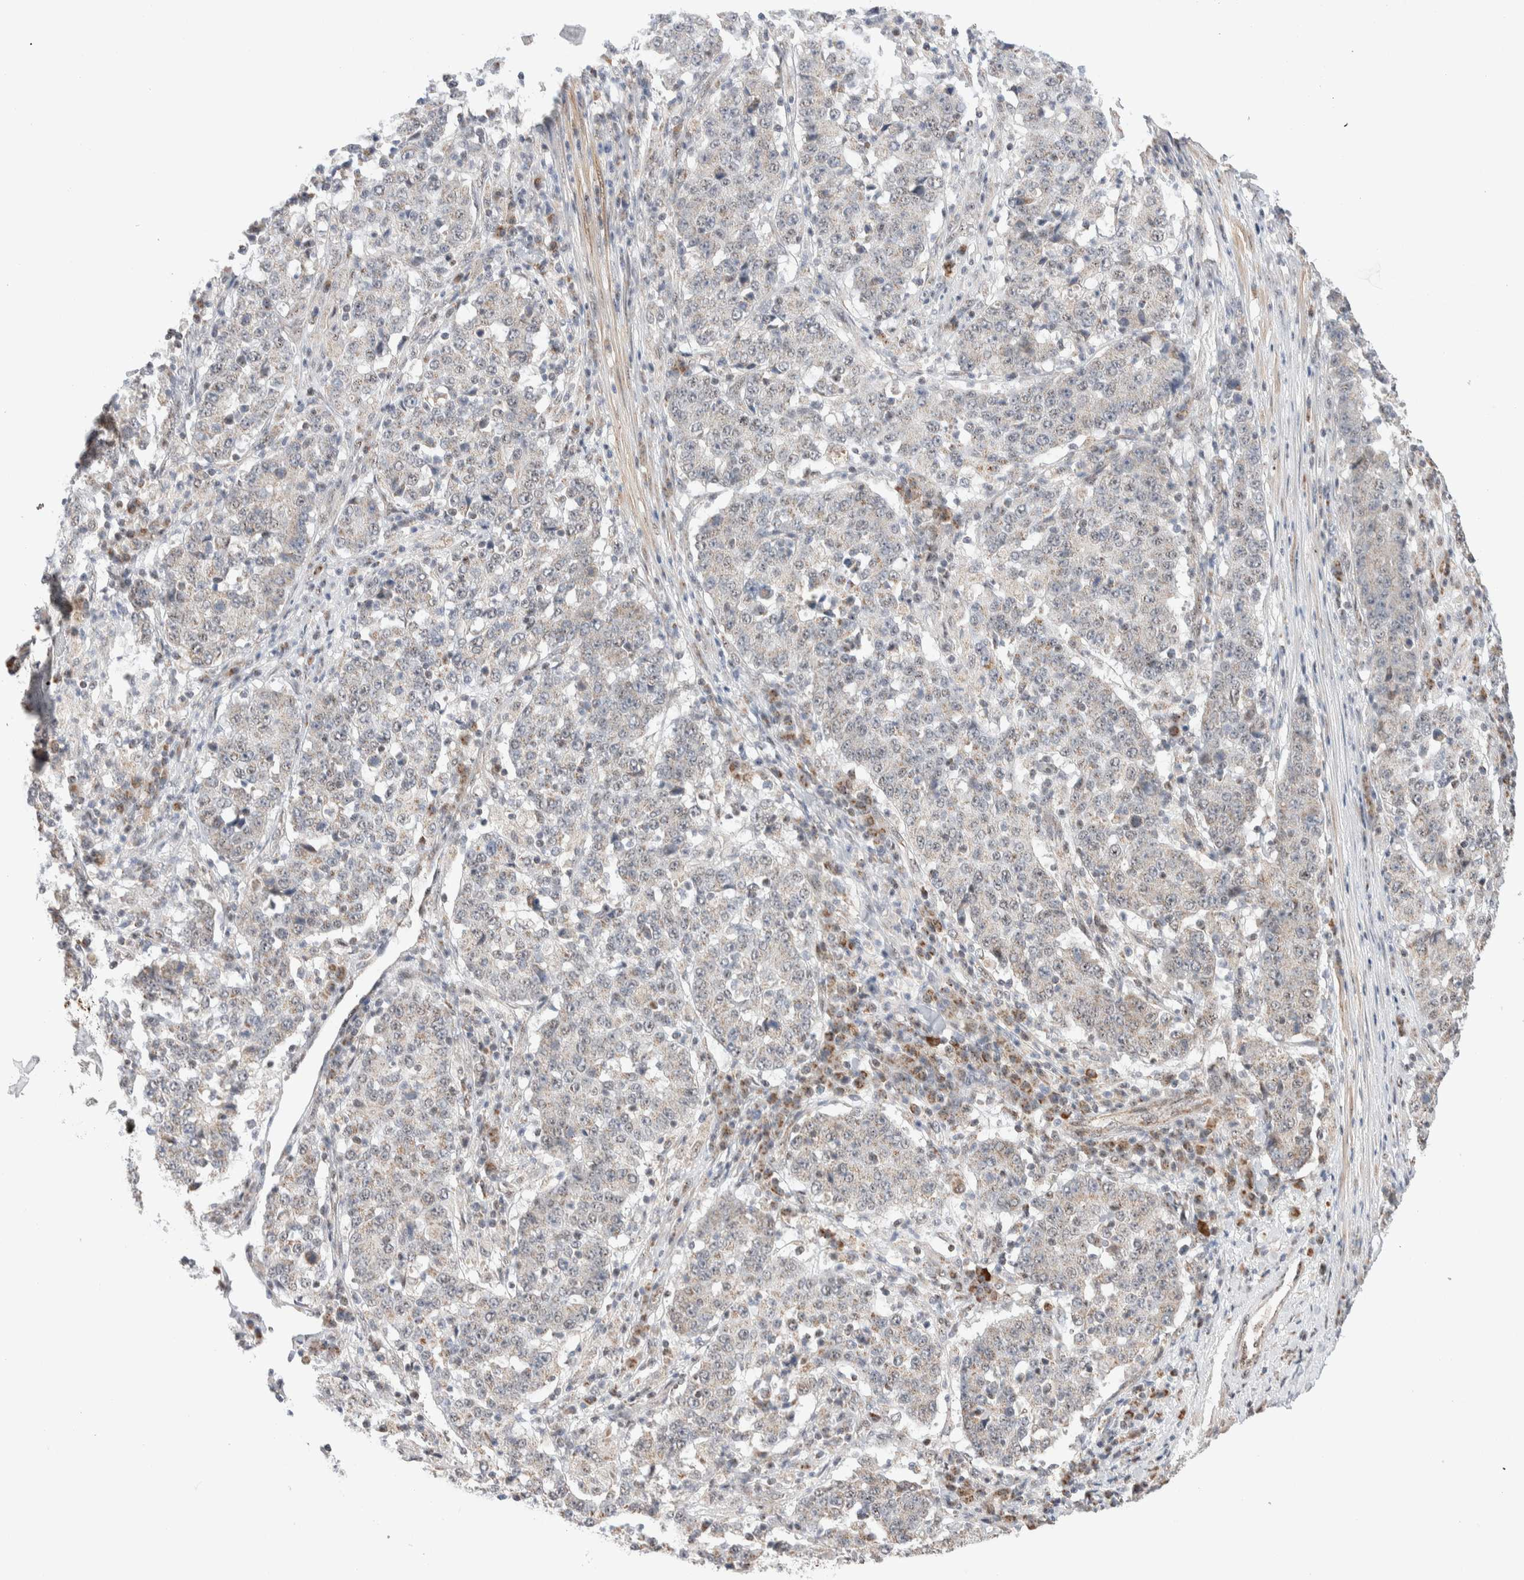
{"staining": {"intensity": "weak", "quantity": "<25%", "location": "cytoplasmic/membranous"}, "tissue": "stomach cancer", "cell_type": "Tumor cells", "image_type": "cancer", "snomed": [{"axis": "morphology", "description": "Adenocarcinoma, NOS"}, {"axis": "topography", "description": "Stomach"}], "caption": "DAB immunohistochemical staining of human stomach adenocarcinoma exhibits no significant staining in tumor cells.", "gene": "ZNF695", "patient": {"sex": "male", "age": 59}}